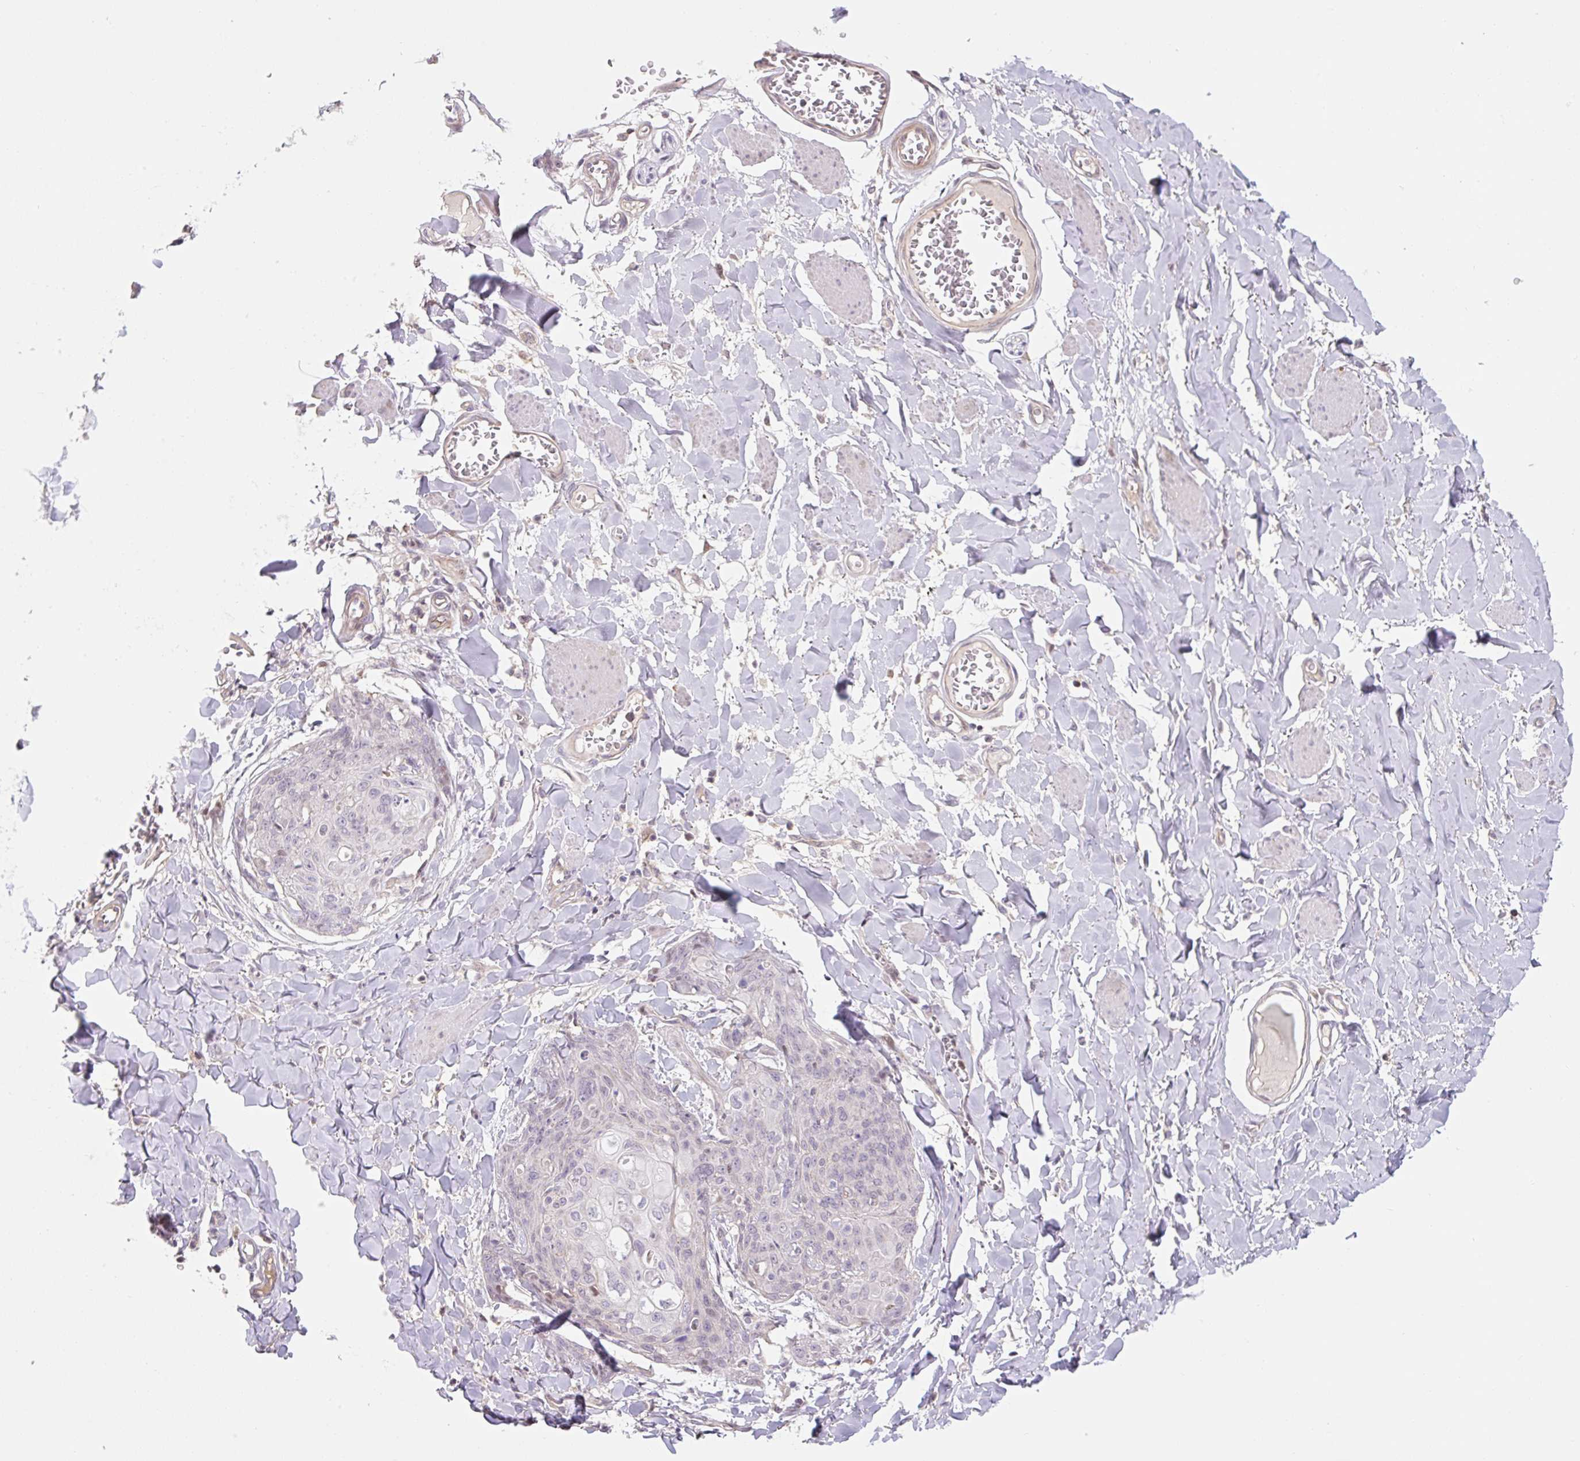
{"staining": {"intensity": "negative", "quantity": "none", "location": "none"}, "tissue": "skin cancer", "cell_type": "Tumor cells", "image_type": "cancer", "snomed": [{"axis": "morphology", "description": "Squamous cell carcinoma, NOS"}, {"axis": "topography", "description": "Skin"}, {"axis": "topography", "description": "Vulva"}], "caption": "This is an immunohistochemistry (IHC) micrograph of human skin squamous cell carcinoma. There is no expression in tumor cells.", "gene": "ZNF552", "patient": {"sex": "female", "age": 85}}